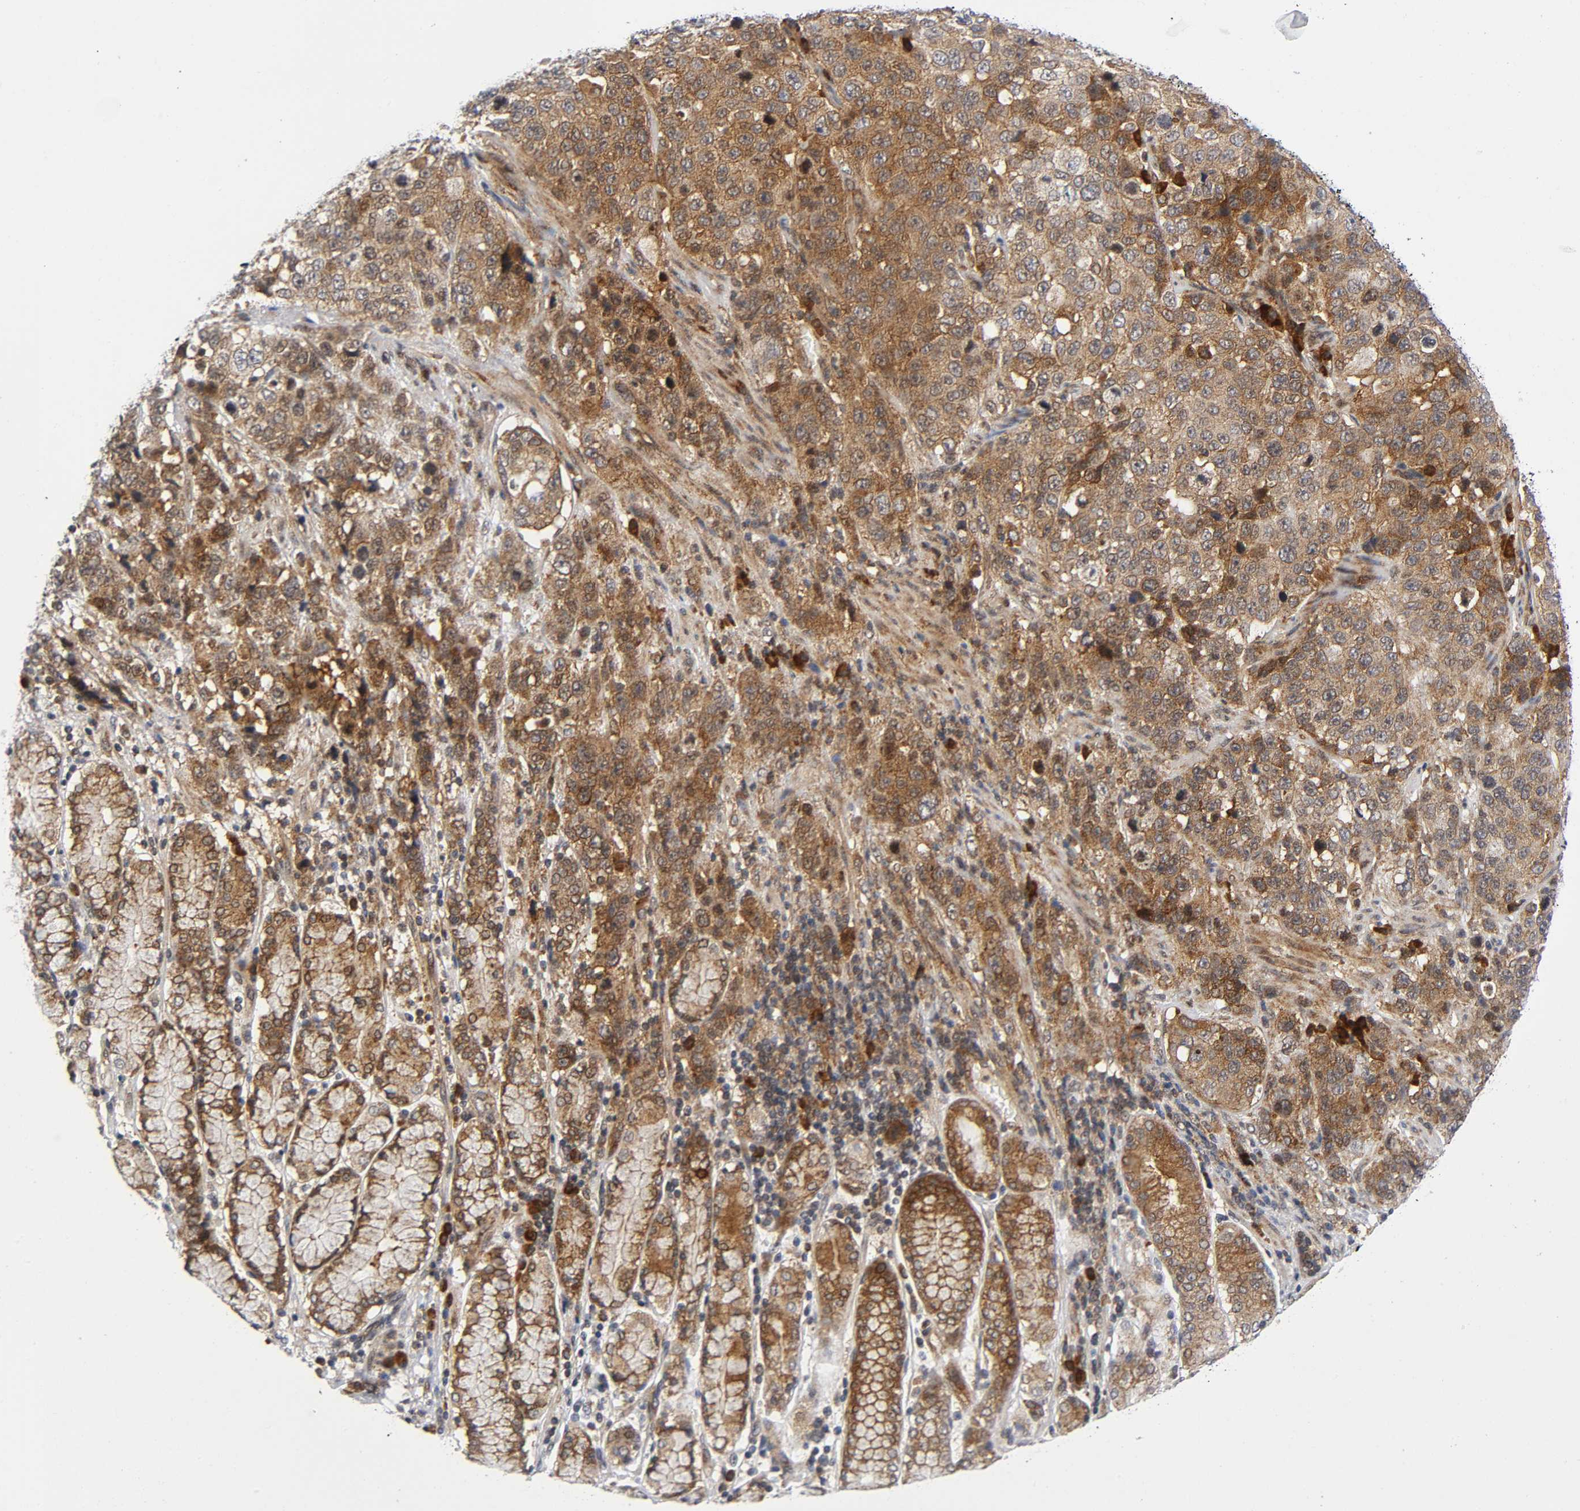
{"staining": {"intensity": "moderate", "quantity": ">75%", "location": "cytoplasmic/membranous"}, "tissue": "stomach cancer", "cell_type": "Tumor cells", "image_type": "cancer", "snomed": [{"axis": "morphology", "description": "Normal tissue, NOS"}, {"axis": "morphology", "description": "Adenocarcinoma, NOS"}, {"axis": "topography", "description": "Stomach"}], "caption": "Stomach cancer (adenocarcinoma) stained with a protein marker demonstrates moderate staining in tumor cells.", "gene": "EIF5", "patient": {"sex": "male", "age": 48}}